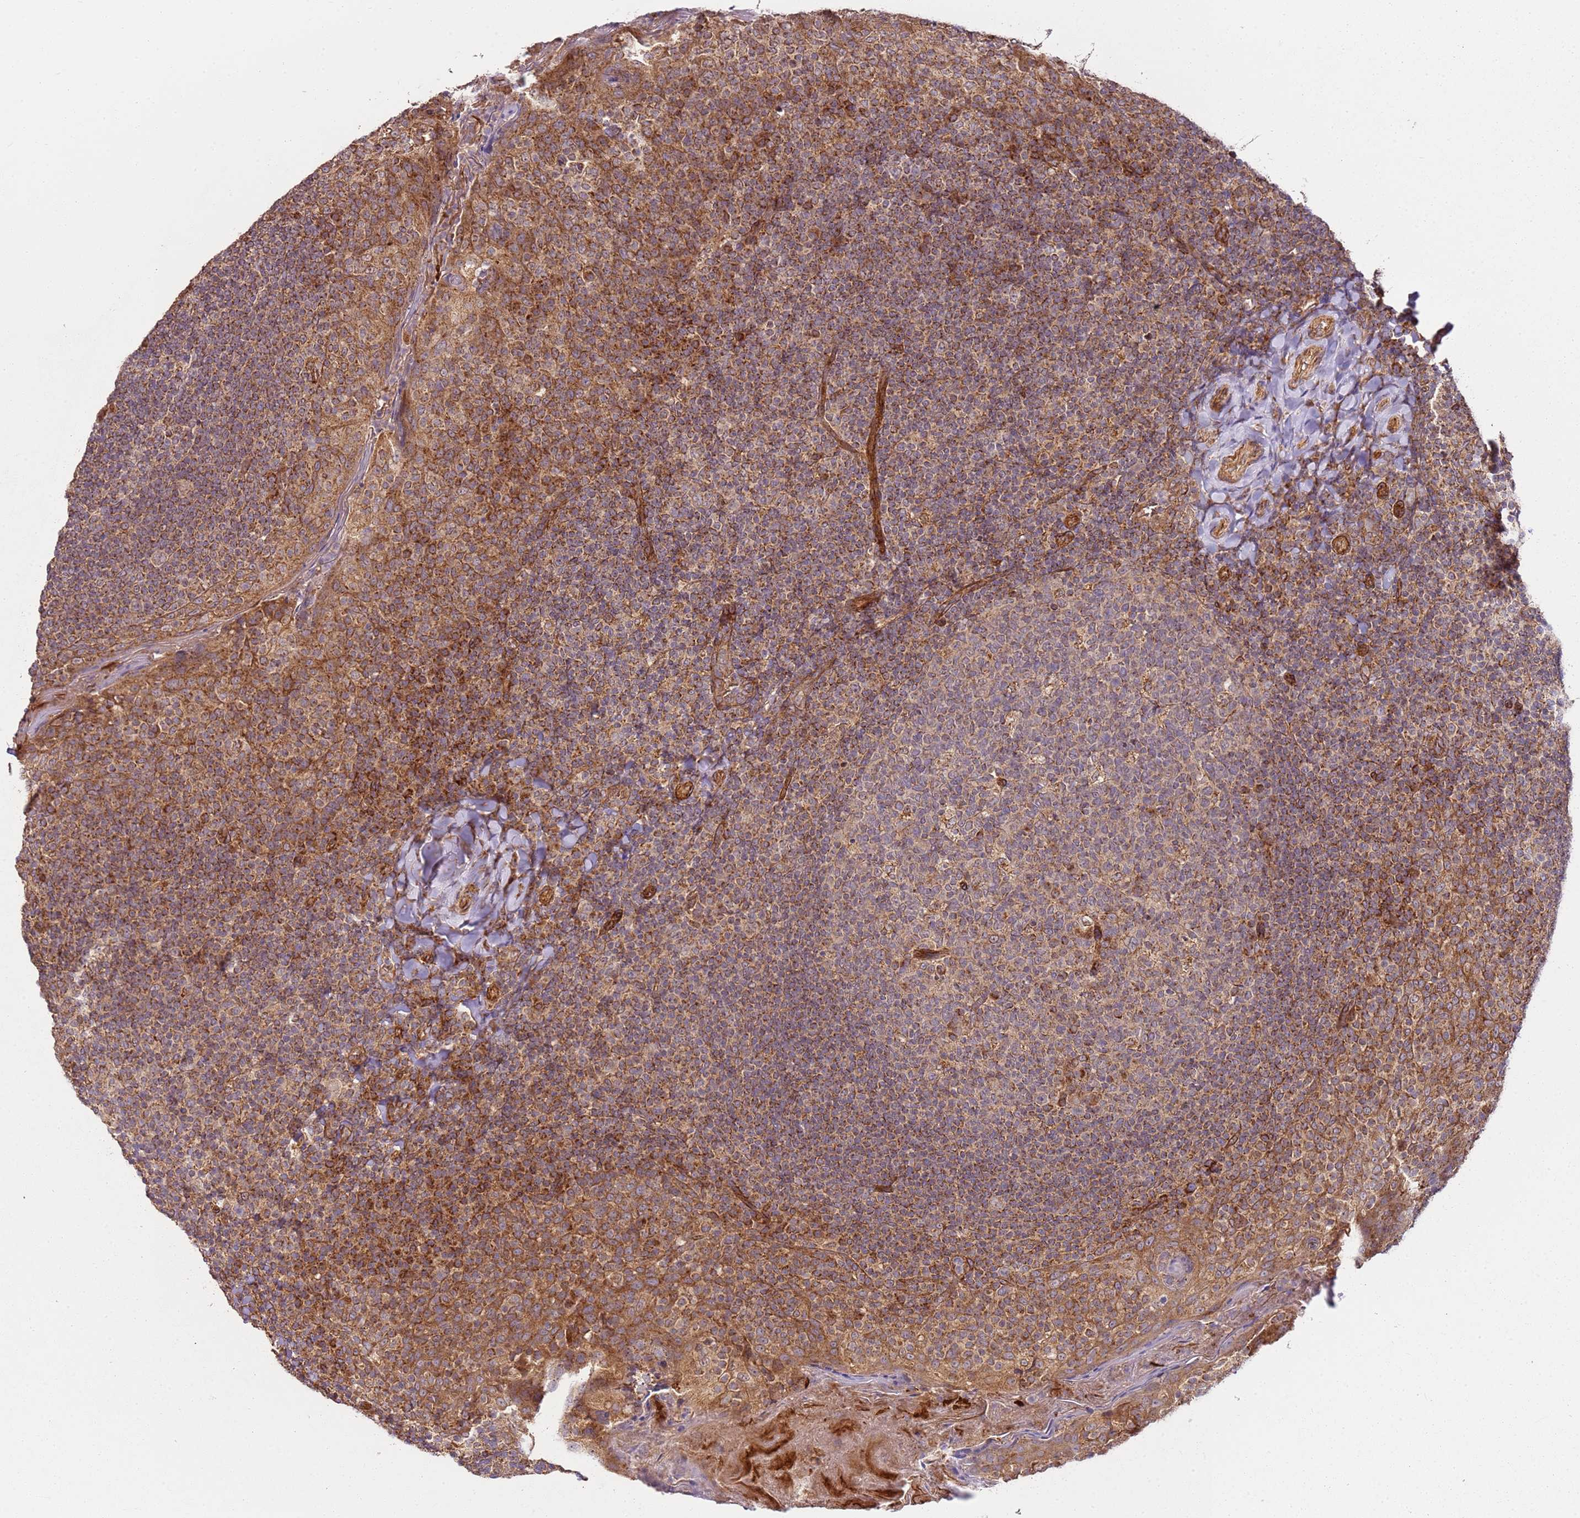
{"staining": {"intensity": "moderate", "quantity": "25%-75%", "location": "cytoplasmic/membranous"}, "tissue": "tonsil", "cell_type": "Germinal center cells", "image_type": "normal", "snomed": [{"axis": "morphology", "description": "Normal tissue, NOS"}, {"axis": "topography", "description": "Tonsil"}], "caption": "Brown immunohistochemical staining in normal human tonsil demonstrates moderate cytoplasmic/membranous staining in approximately 25%-75% of germinal center cells. The staining was performed using DAB to visualize the protein expression in brown, while the nuclei were stained in blue with hematoxylin (Magnification: 20x).", "gene": "TM2D2", "patient": {"sex": "female", "age": 19}}